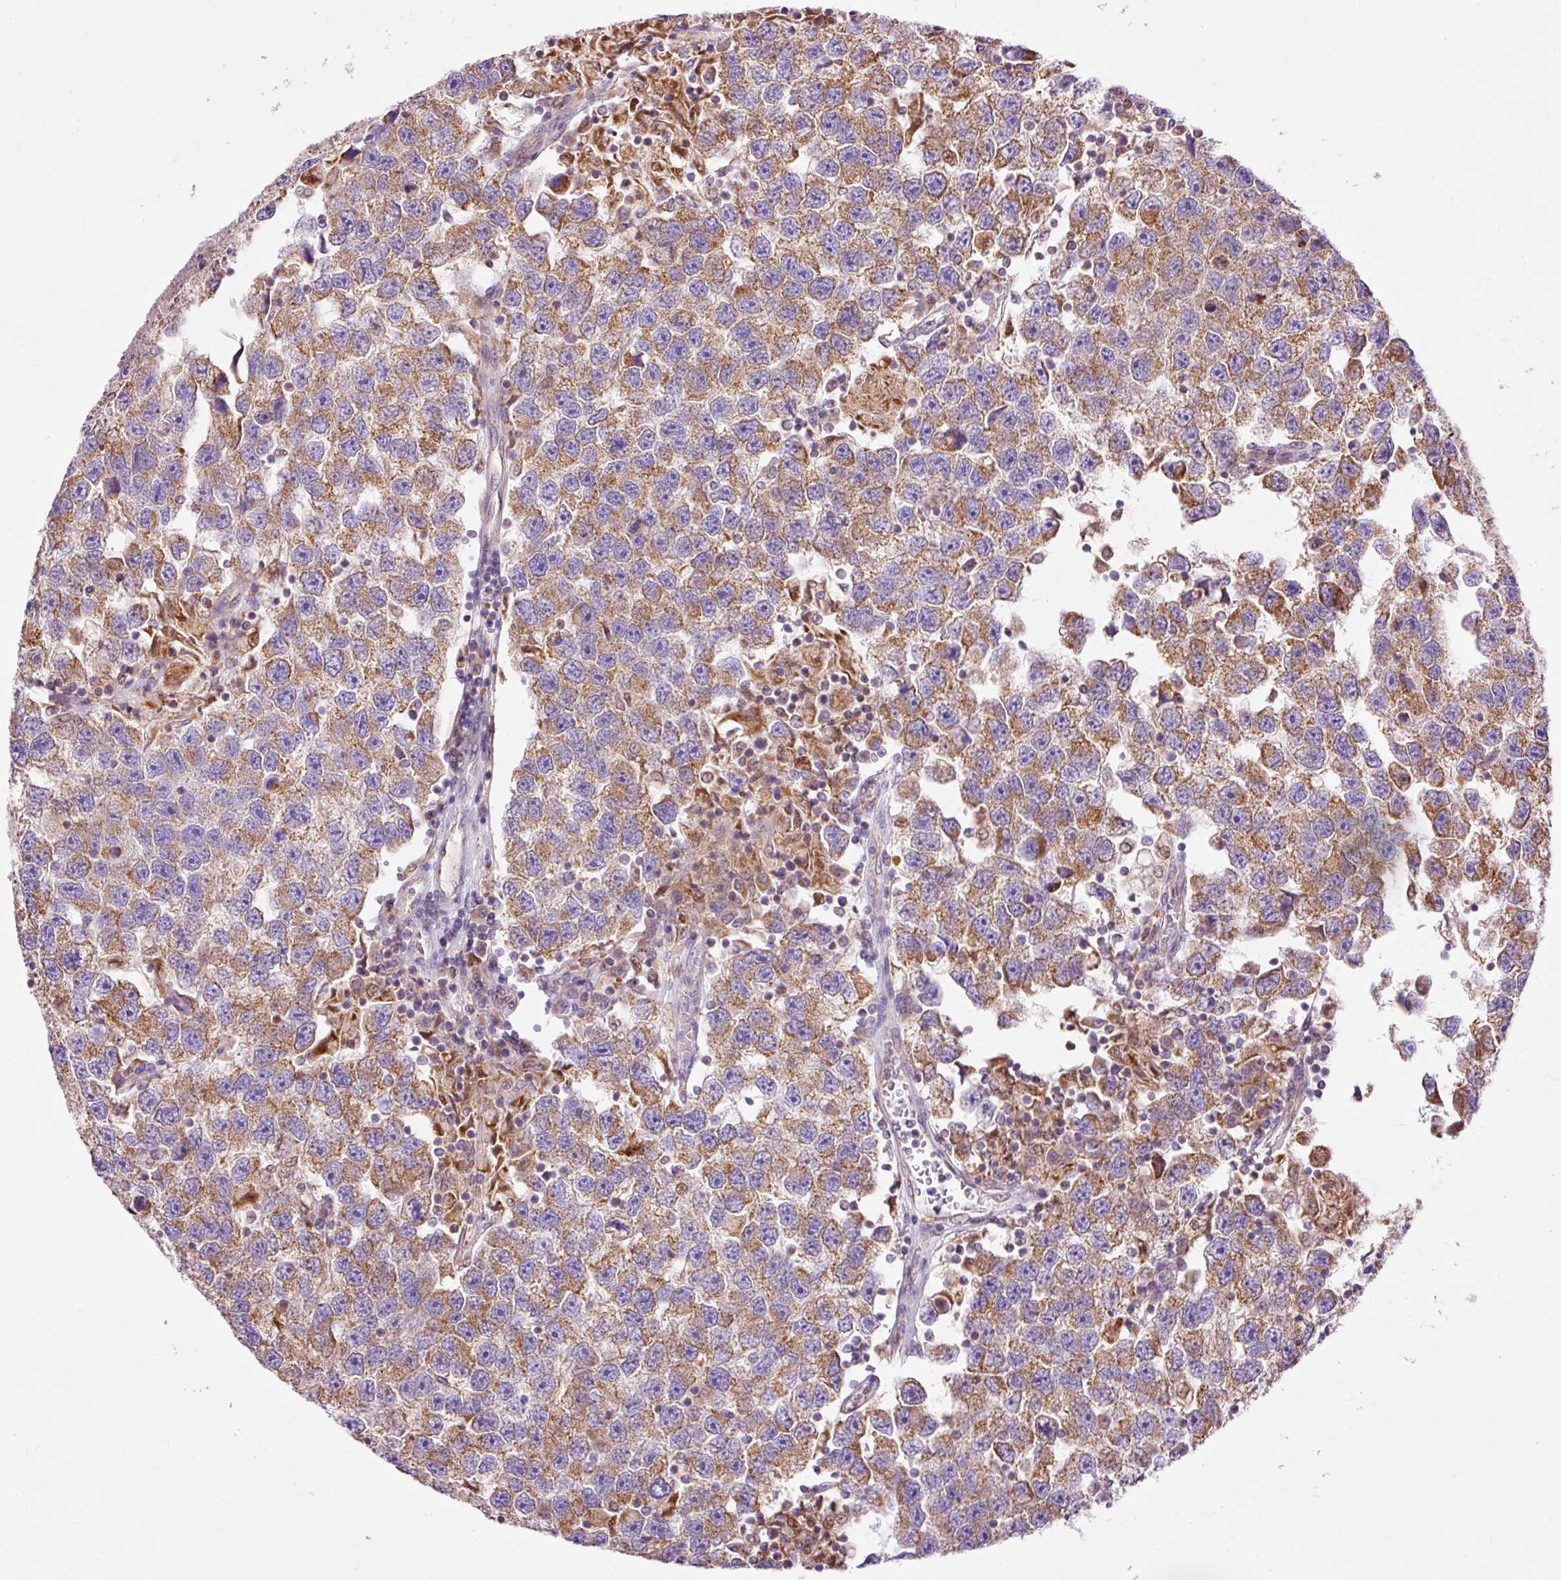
{"staining": {"intensity": "moderate", "quantity": ">75%", "location": "cytoplasmic/membranous"}, "tissue": "testis cancer", "cell_type": "Tumor cells", "image_type": "cancer", "snomed": [{"axis": "morphology", "description": "Seminoma, NOS"}, {"axis": "topography", "description": "Testis"}], "caption": "Human testis seminoma stained with a protein marker reveals moderate staining in tumor cells.", "gene": "IMMT", "patient": {"sex": "male", "age": 26}}